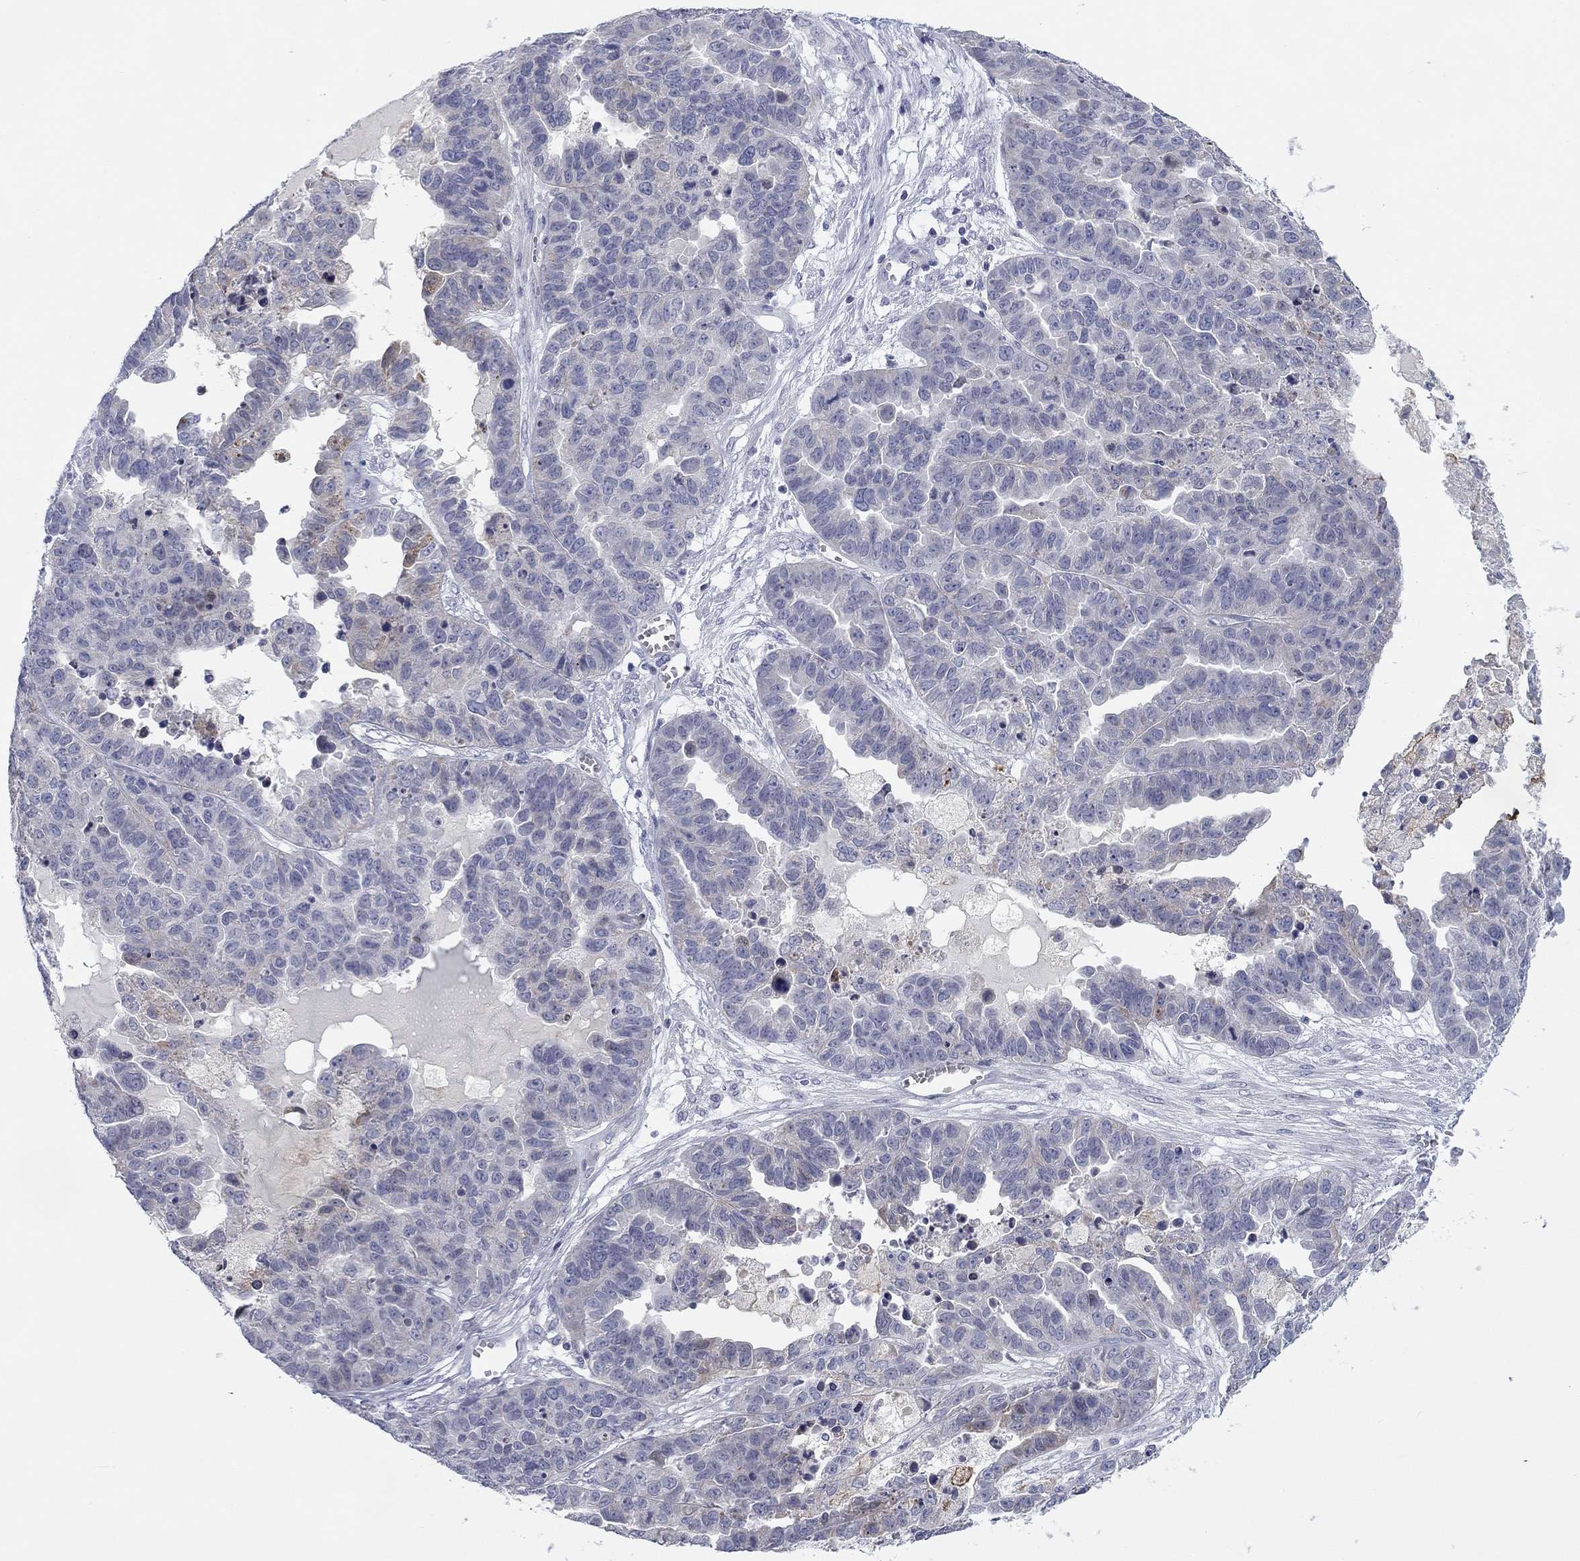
{"staining": {"intensity": "moderate", "quantity": "<25%", "location": "cytoplasmic/membranous"}, "tissue": "ovarian cancer", "cell_type": "Tumor cells", "image_type": "cancer", "snomed": [{"axis": "morphology", "description": "Cystadenocarcinoma, serous, NOS"}, {"axis": "topography", "description": "Ovary"}], "caption": "There is low levels of moderate cytoplasmic/membranous expression in tumor cells of ovarian serous cystadenocarcinoma, as demonstrated by immunohistochemical staining (brown color).", "gene": "CALB1", "patient": {"sex": "female", "age": 87}}